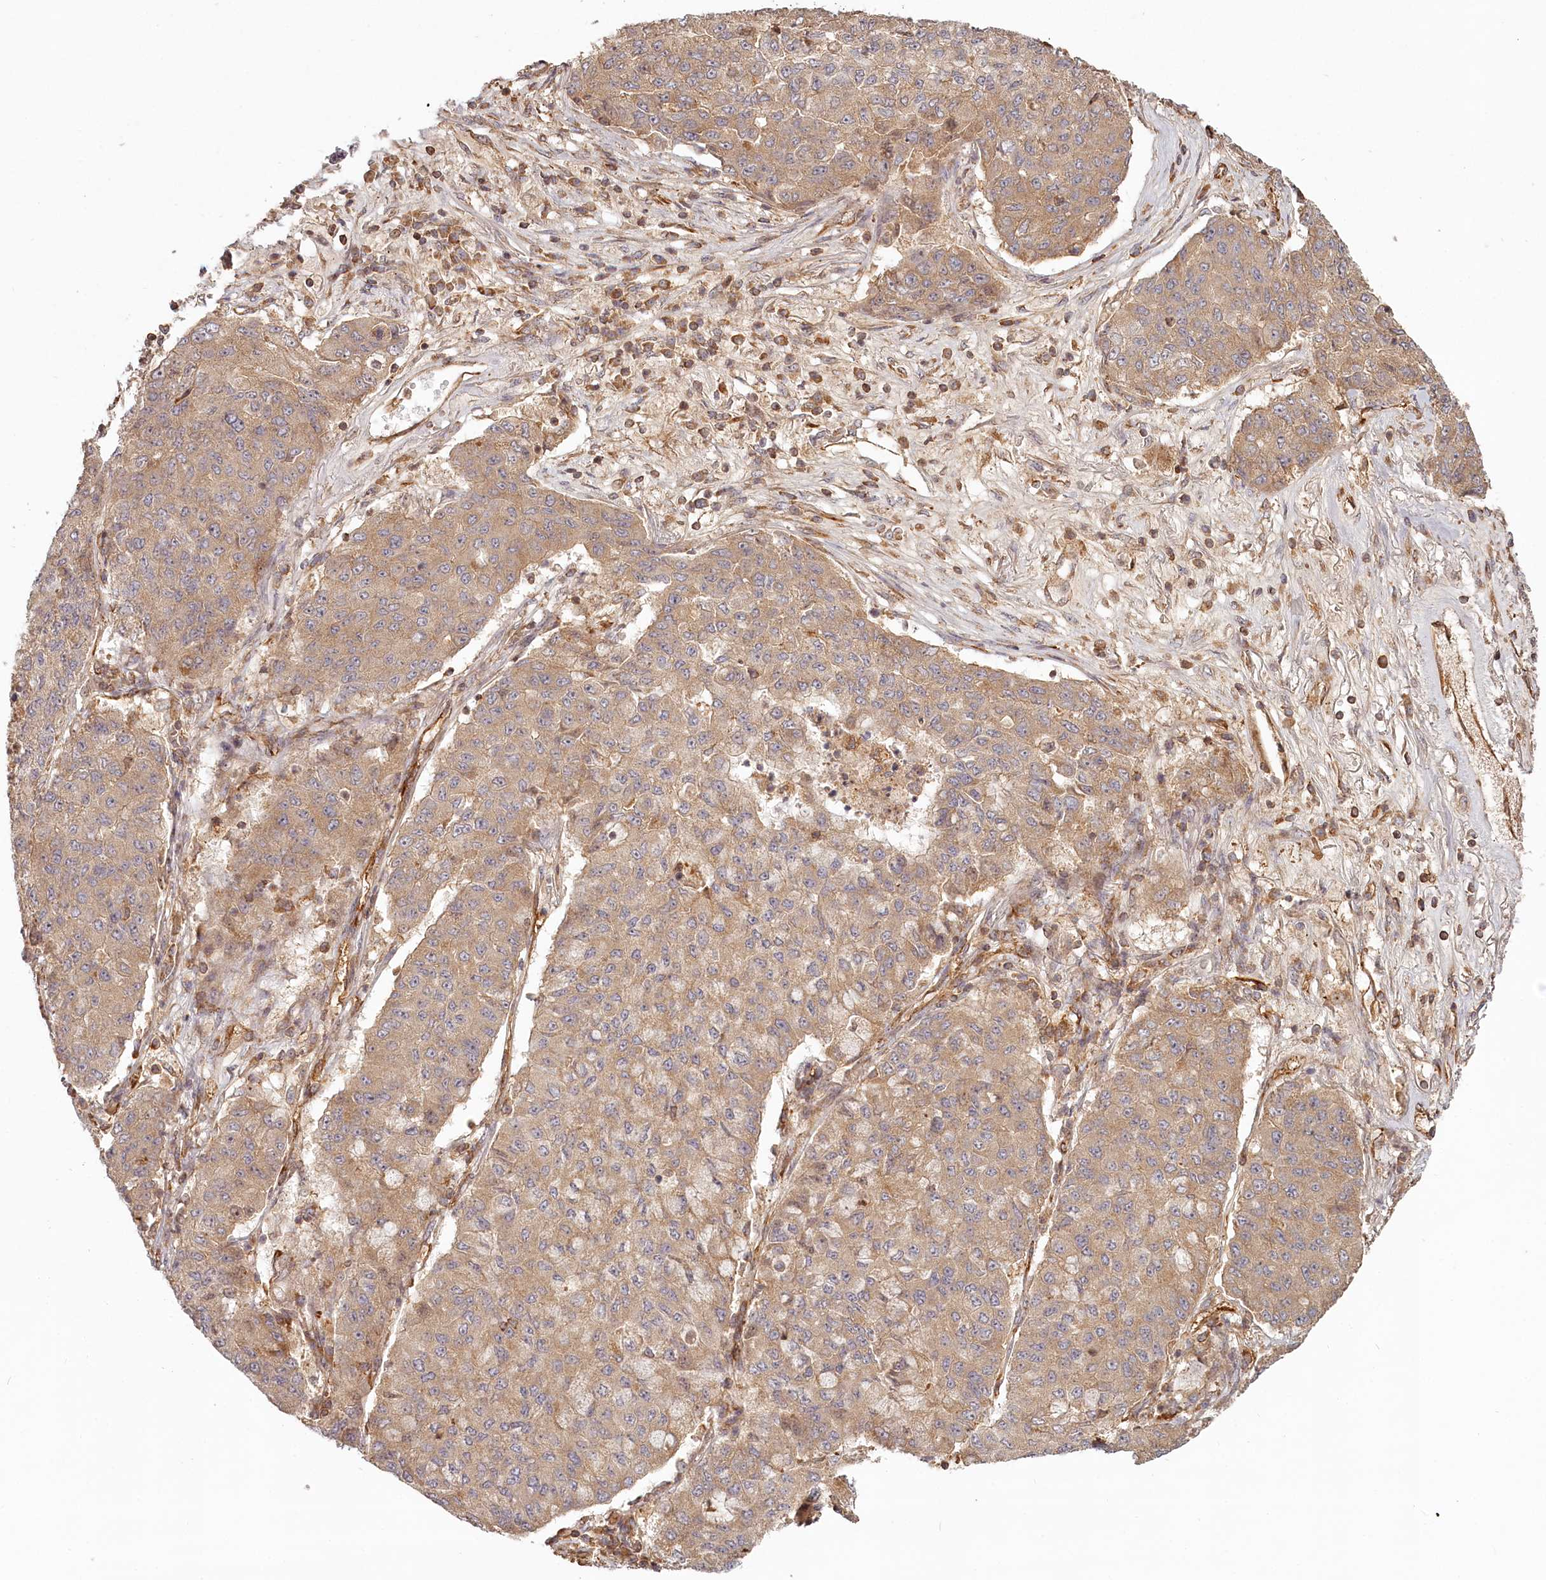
{"staining": {"intensity": "moderate", "quantity": ">75%", "location": "cytoplasmic/membranous"}, "tissue": "lung cancer", "cell_type": "Tumor cells", "image_type": "cancer", "snomed": [{"axis": "morphology", "description": "Squamous cell carcinoma, NOS"}, {"axis": "topography", "description": "Lung"}], "caption": "IHC (DAB) staining of squamous cell carcinoma (lung) shows moderate cytoplasmic/membranous protein positivity in about >75% of tumor cells.", "gene": "TMIE", "patient": {"sex": "male", "age": 74}}